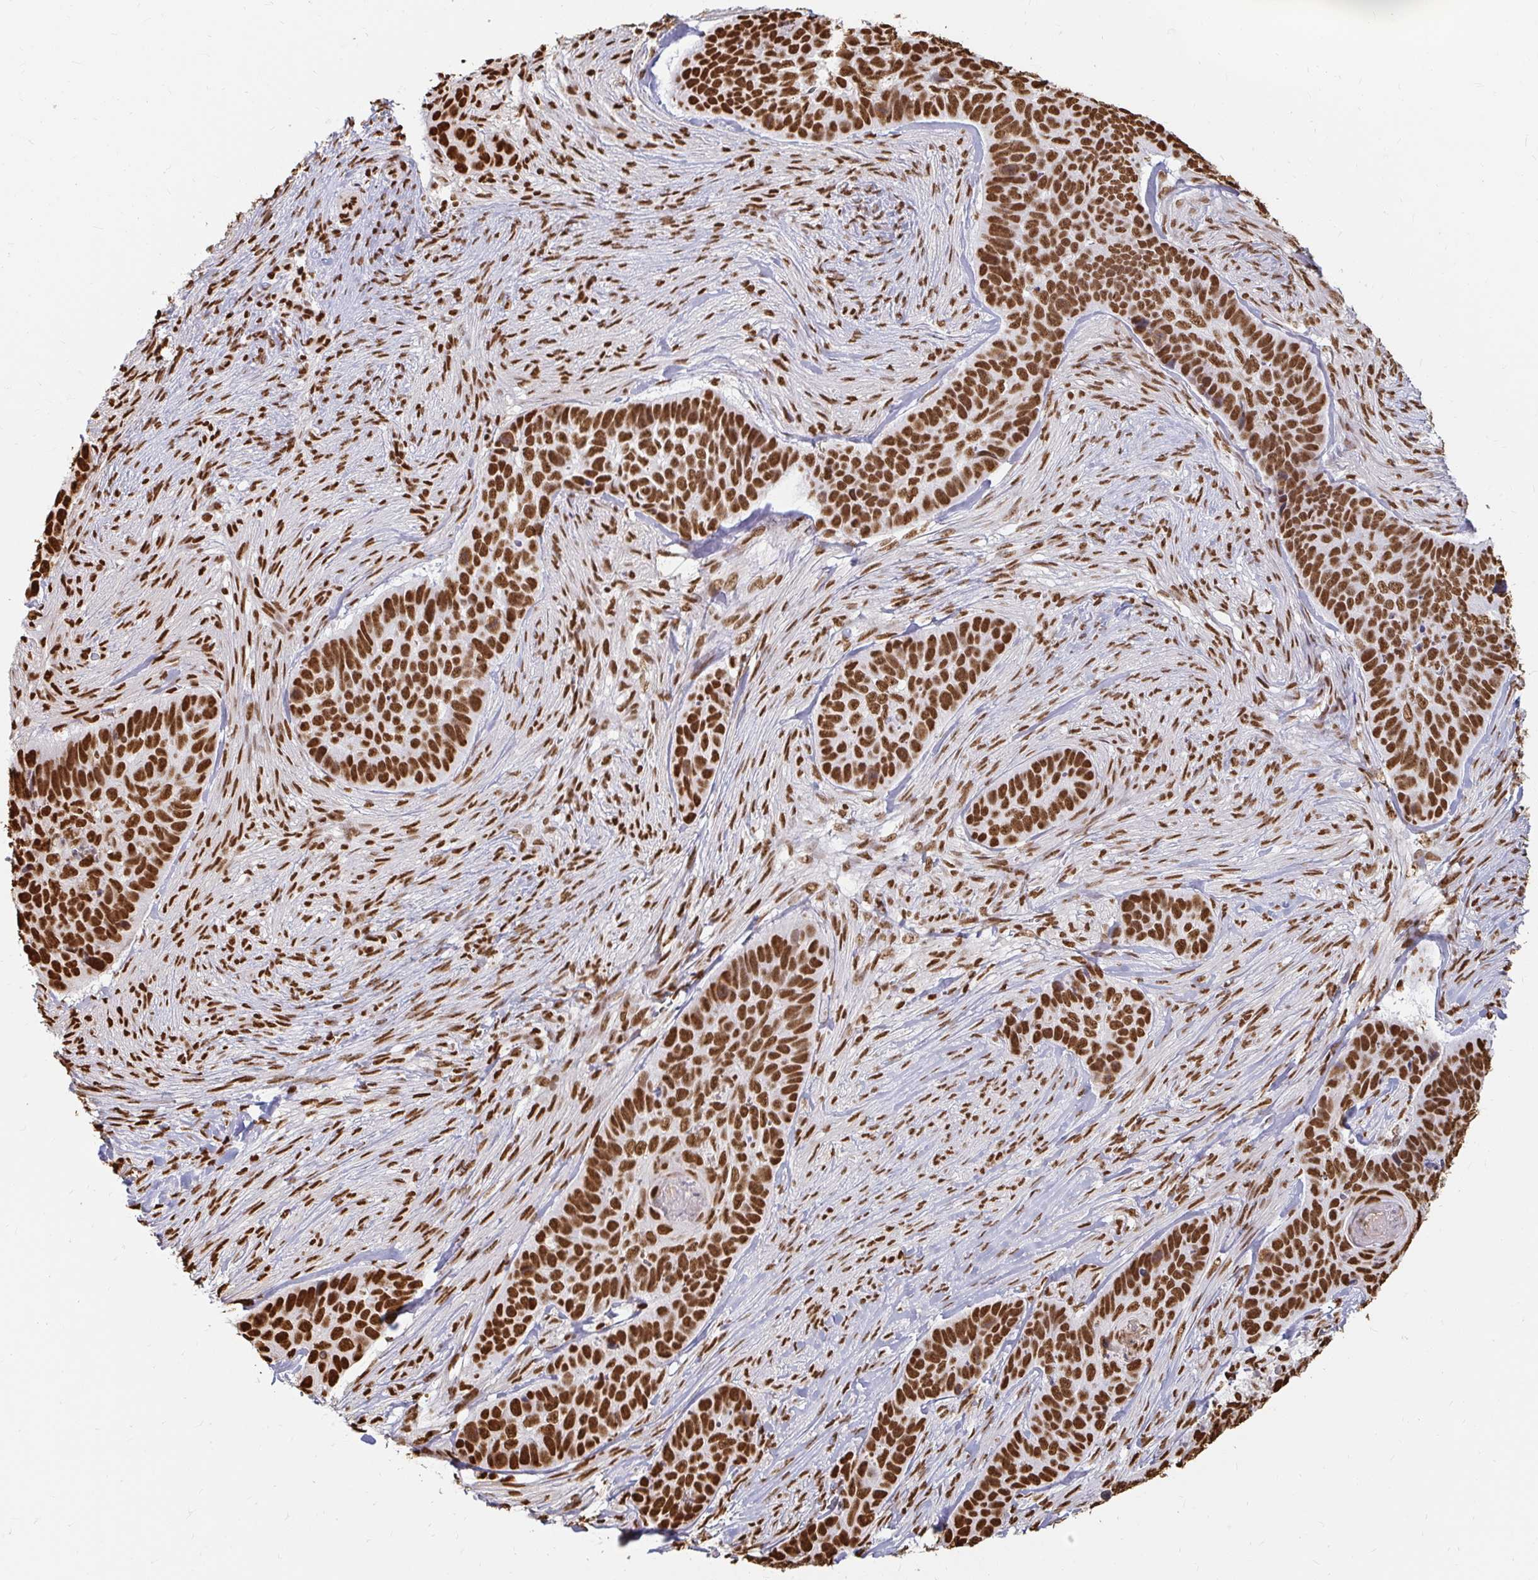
{"staining": {"intensity": "strong", "quantity": ">75%", "location": "nuclear"}, "tissue": "skin cancer", "cell_type": "Tumor cells", "image_type": "cancer", "snomed": [{"axis": "morphology", "description": "Basal cell carcinoma"}, {"axis": "topography", "description": "Skin"}], "caption": "Skin cancer (basal cell carcinoma) was stained to show a protein in brown. There is high levels of strong nuclear staining in about >75% of tumor cells.", "gene": "HNRNPU", "patient": {"sex": "female", "age": 82}}